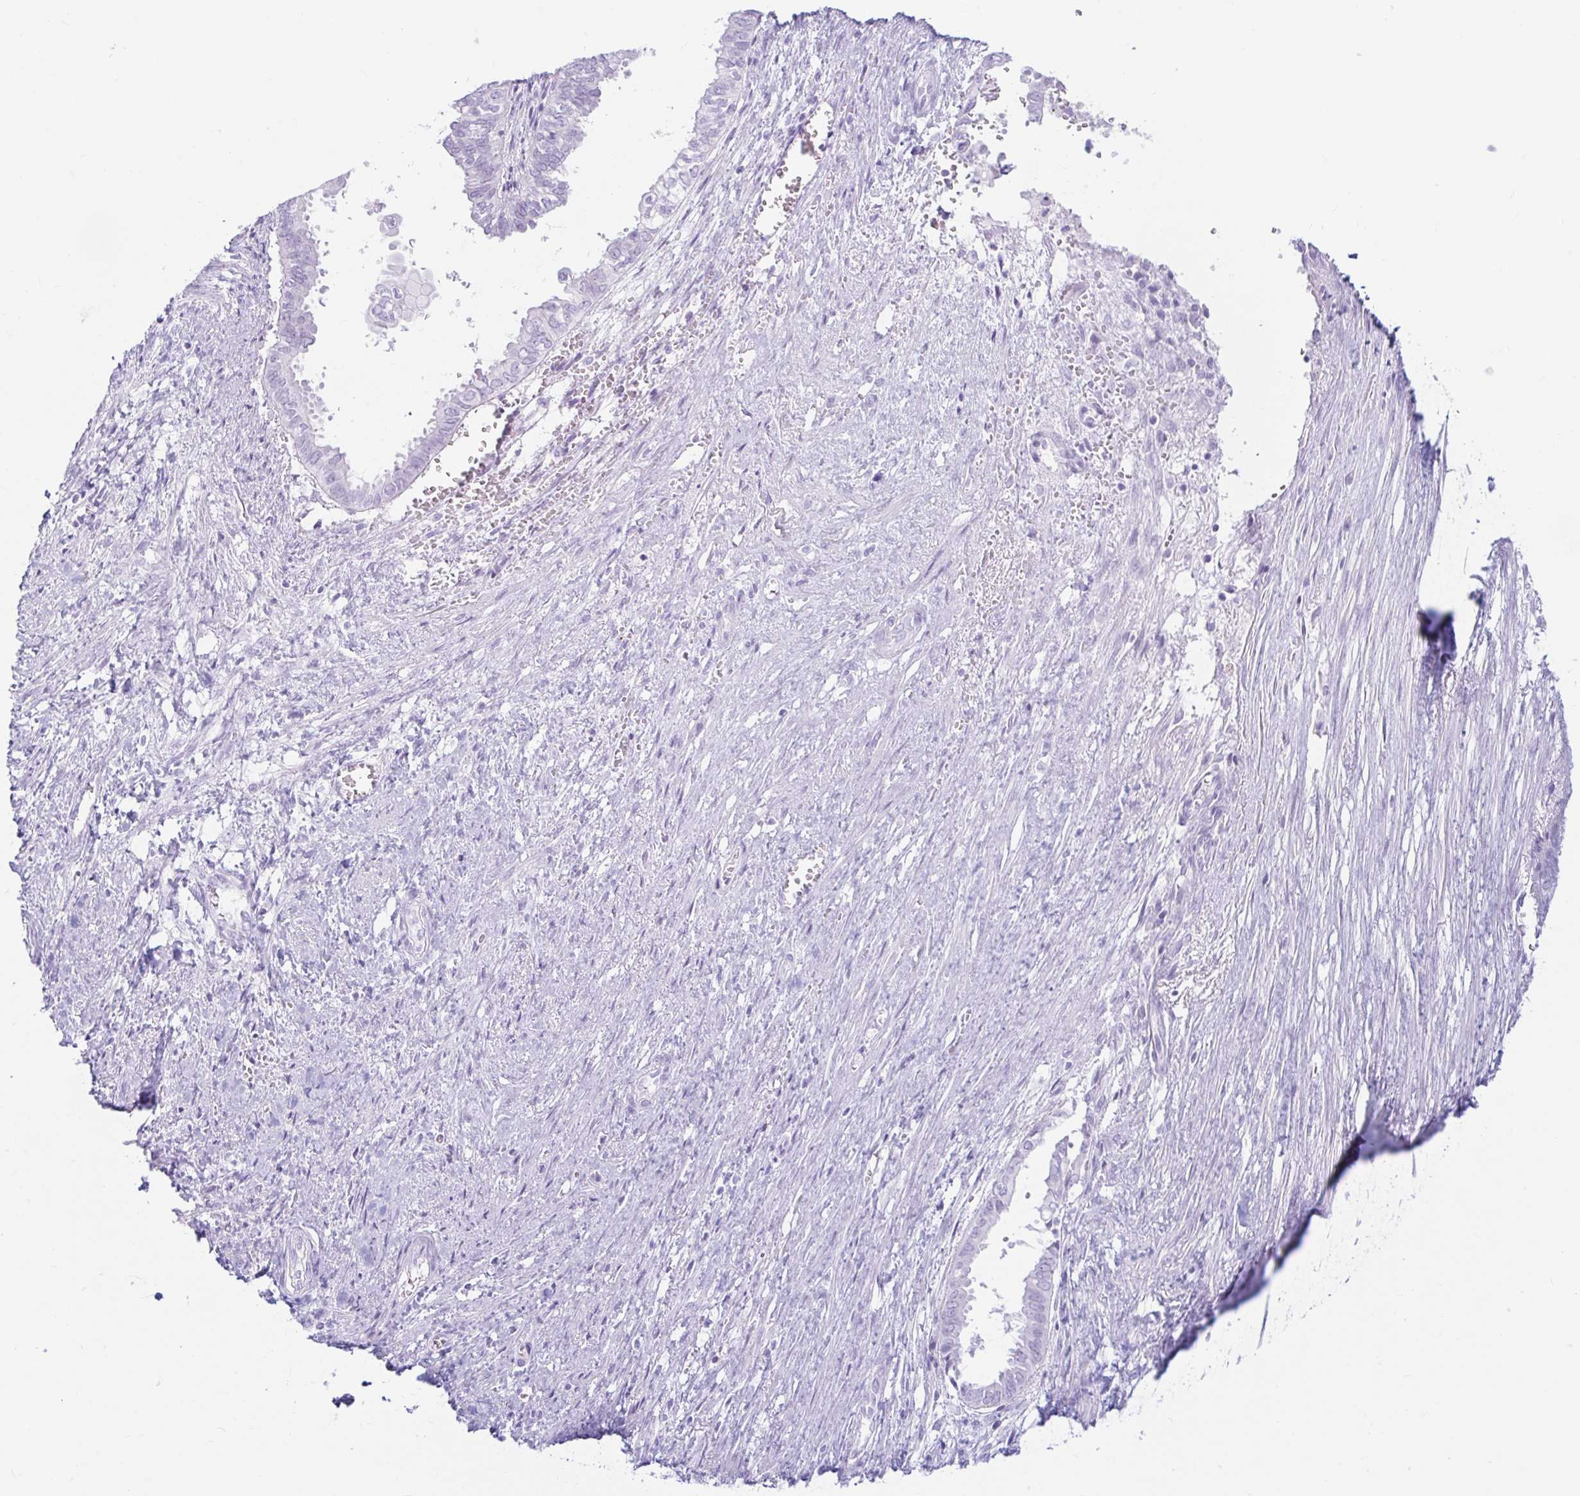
{"staining": {"intensity": "negative", "quantity": "none", "location": "none"}, "tissue": "ovarian cancer", "cell_type": "Tumor cells", "image_type": "cancer", "snomed": [{"axis": "morphology", "description": "Carcinoma, endometroid"}, {"axis": "topography", "description": "Ovary"}], "caption": "Ovarian endometroid carcinoma was stained to show a protein in brown. There is no significant staining in tumor cells. (Stains: DAB IHC with hematoxylin counter stain, Microscopy: brightfield microscopy at high magnification).", "gene": "ERICH6", "patient": {"sex": "female", "age": 64}}